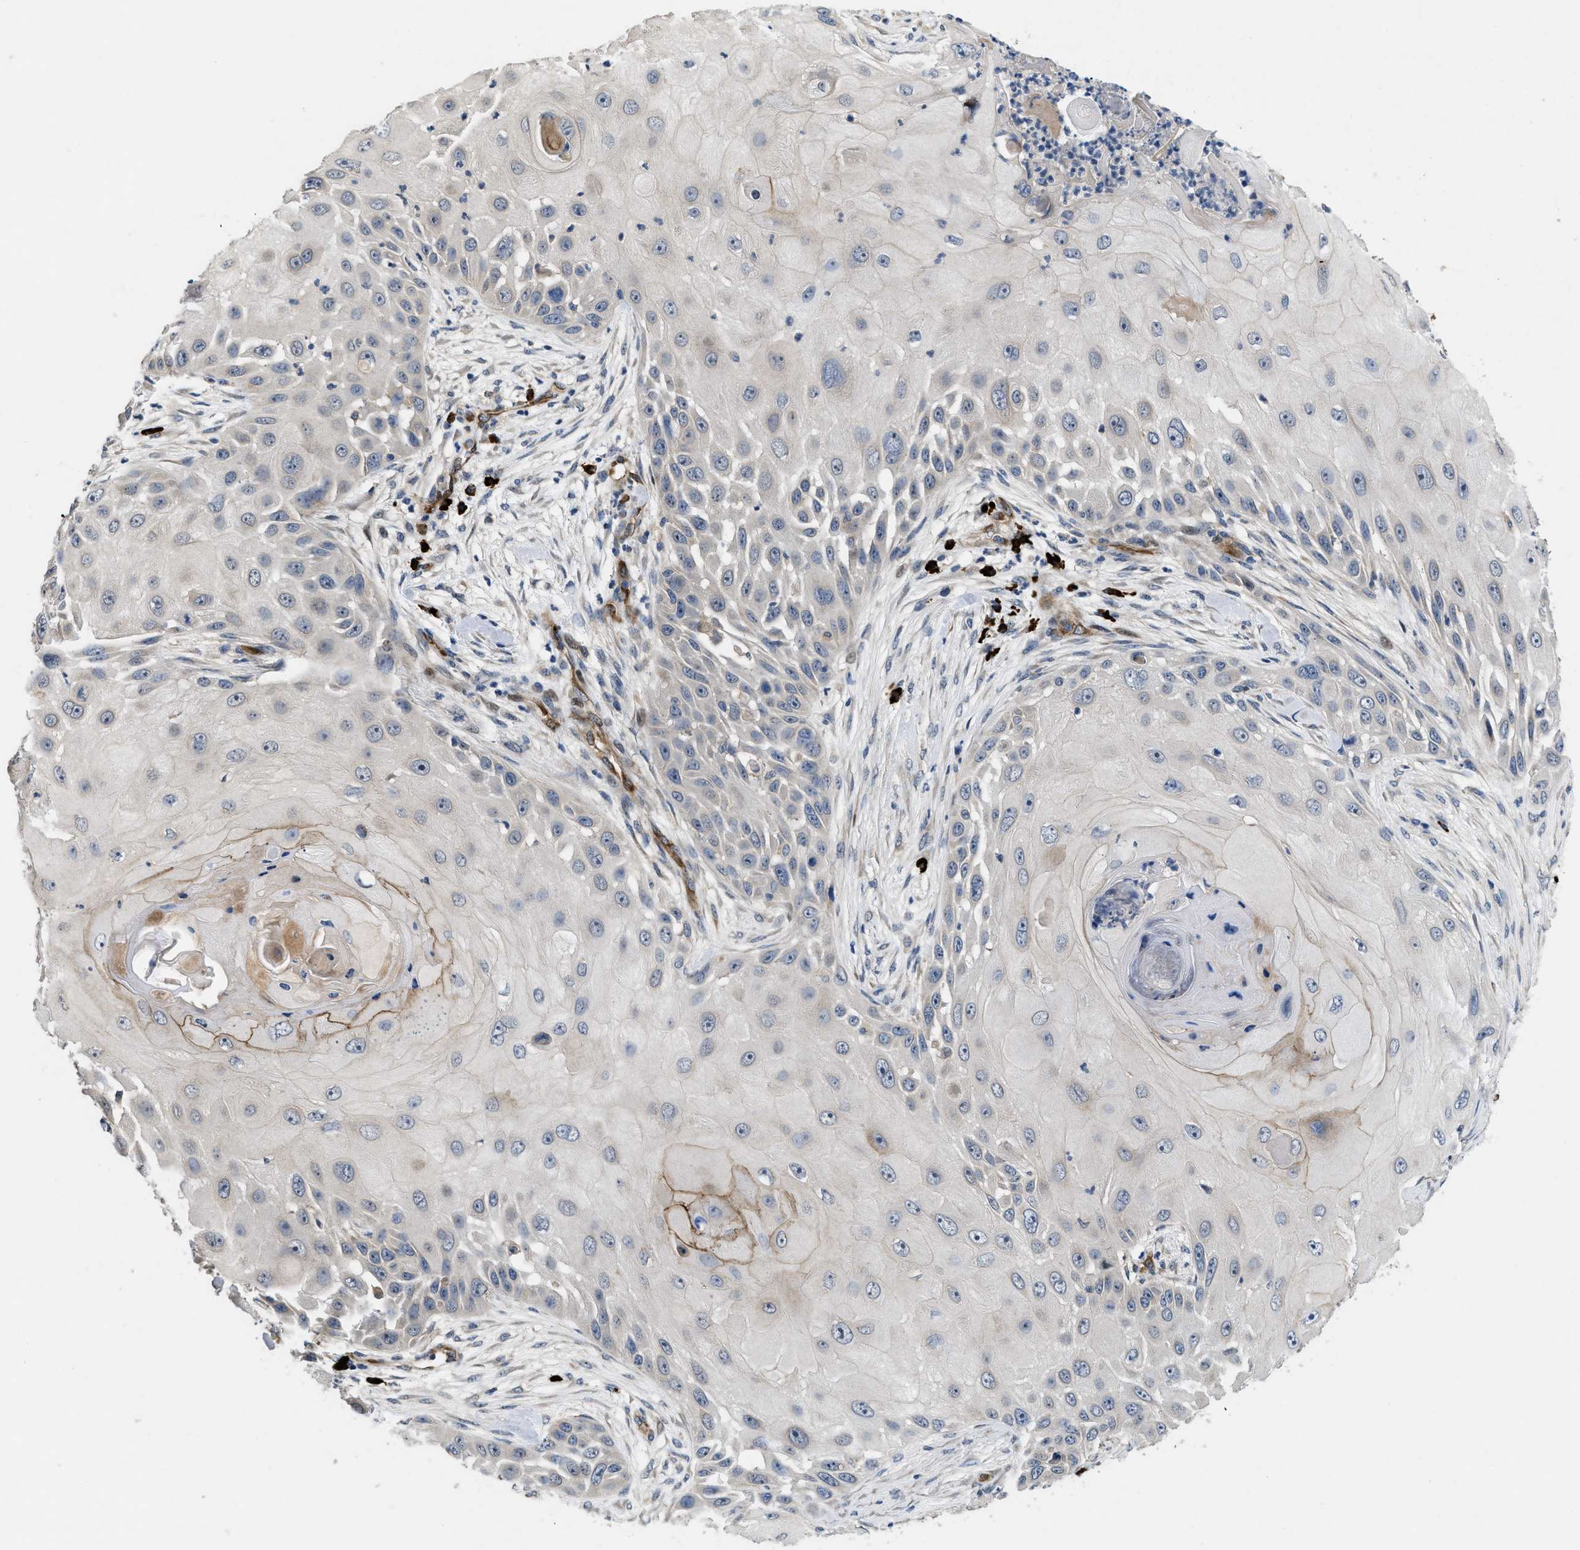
{"staining": {"intensity": "negative", "quantity": "none", "location": "none"}, "tissue": "skin cancer", "cell_type": "Tumor cells", "image_type": "cancer", "snomed": [{"axis": "morphology", "description": "Squamous cell carcinoma, NOS"}, {"axis": "topography", "description": "Skin"}], "caption": "Skin cancer (squamous cell carcinoma) stained for a protein using IHC reveals no staining tumor cells.", "gene": "HSPA12B", "patient": {"sex": "female", "age": 44}}